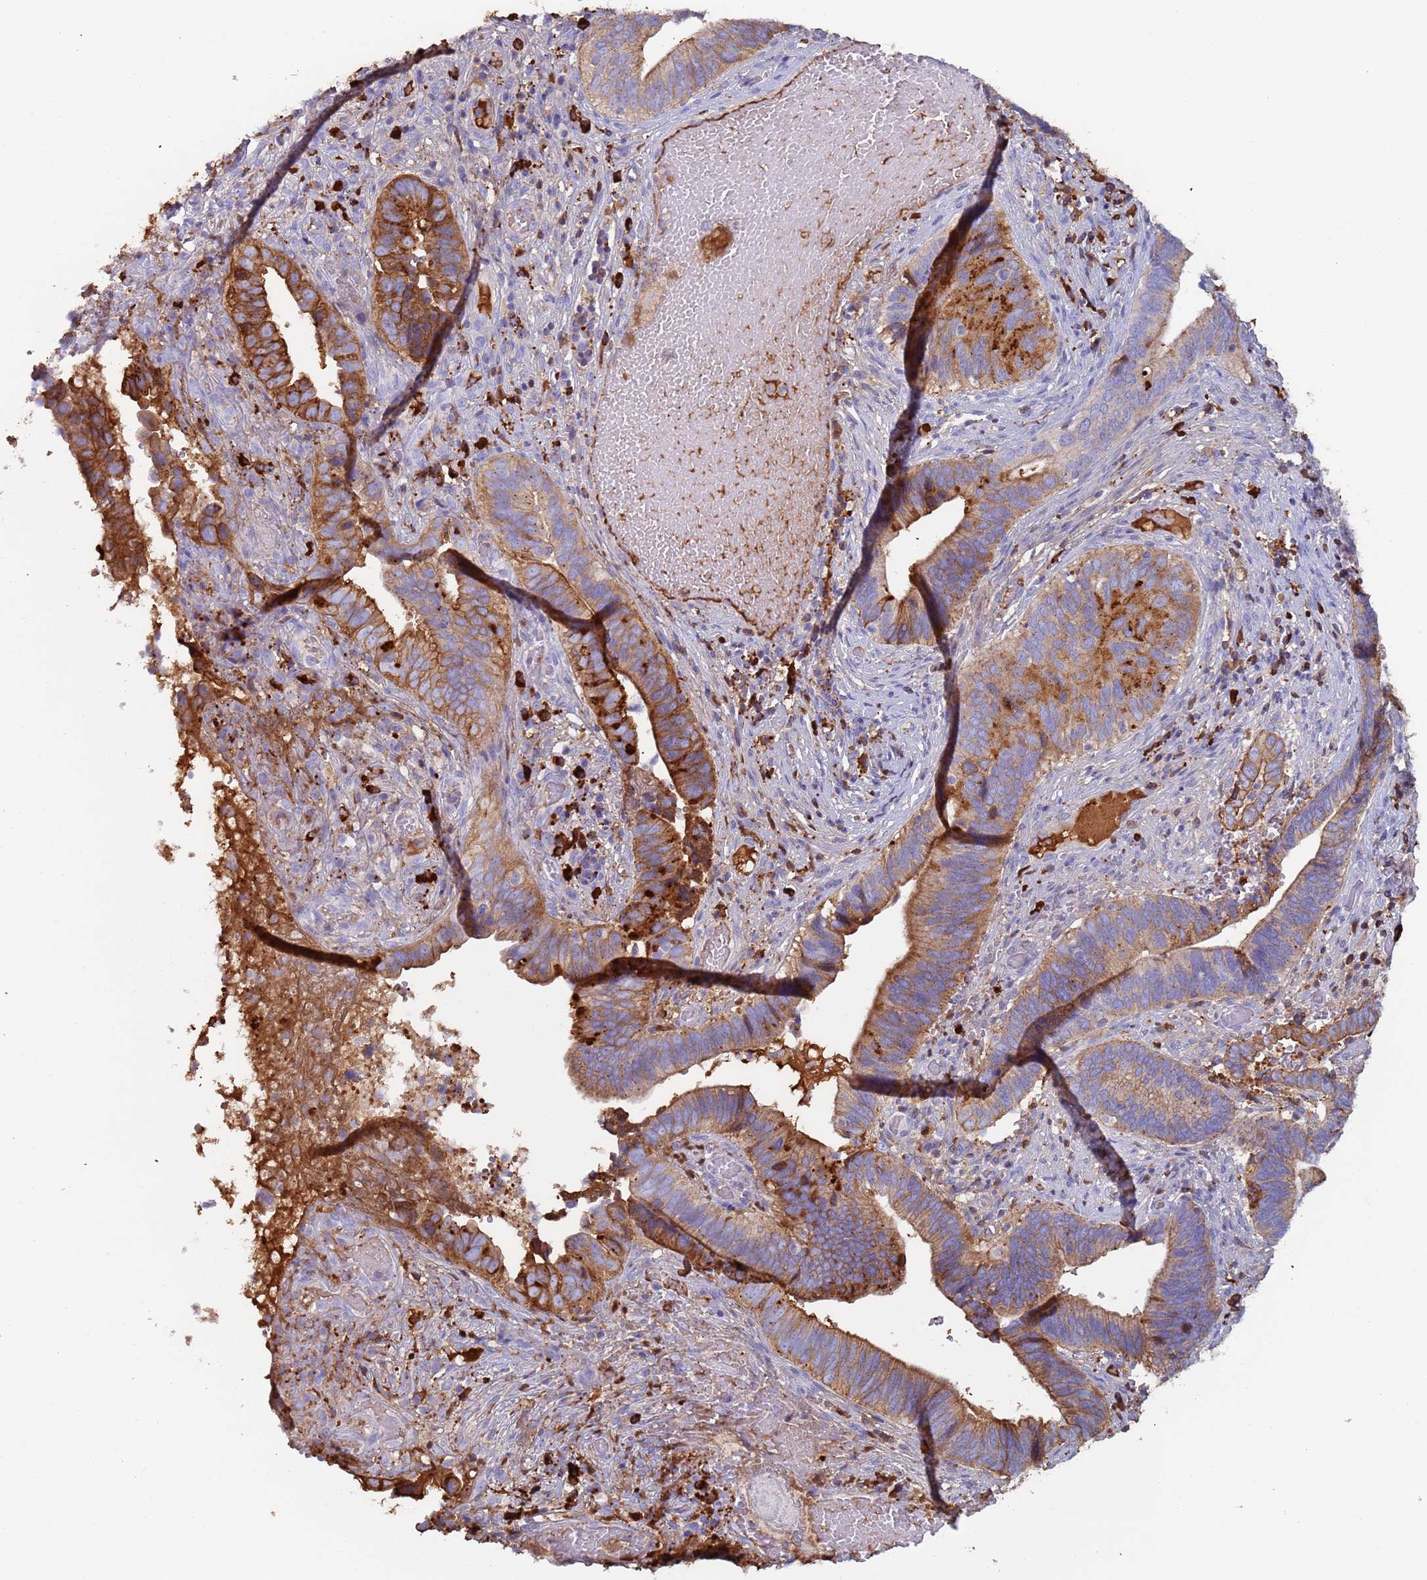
{"staining": {"intensity": "strong", "quantity": ">75%", "location": "cytoplasmic/membranous"}, "tissue": "cervical cancer", "cell_type": "Tumor cells", "image_type": "cancer", "snomed": [{"axis": "morphology", "description": "Adenocarcinoma, NOS"}, {"axis": "topography", "description": "Cervix"}], "caption": "Strong cytoplasmic/membranous protein positivity is identified in about >75% of tumor cells in cervical adenocarcinoma.", "gene": "CYSLTR2", "patient": {"sex": "female", "age": 42}}